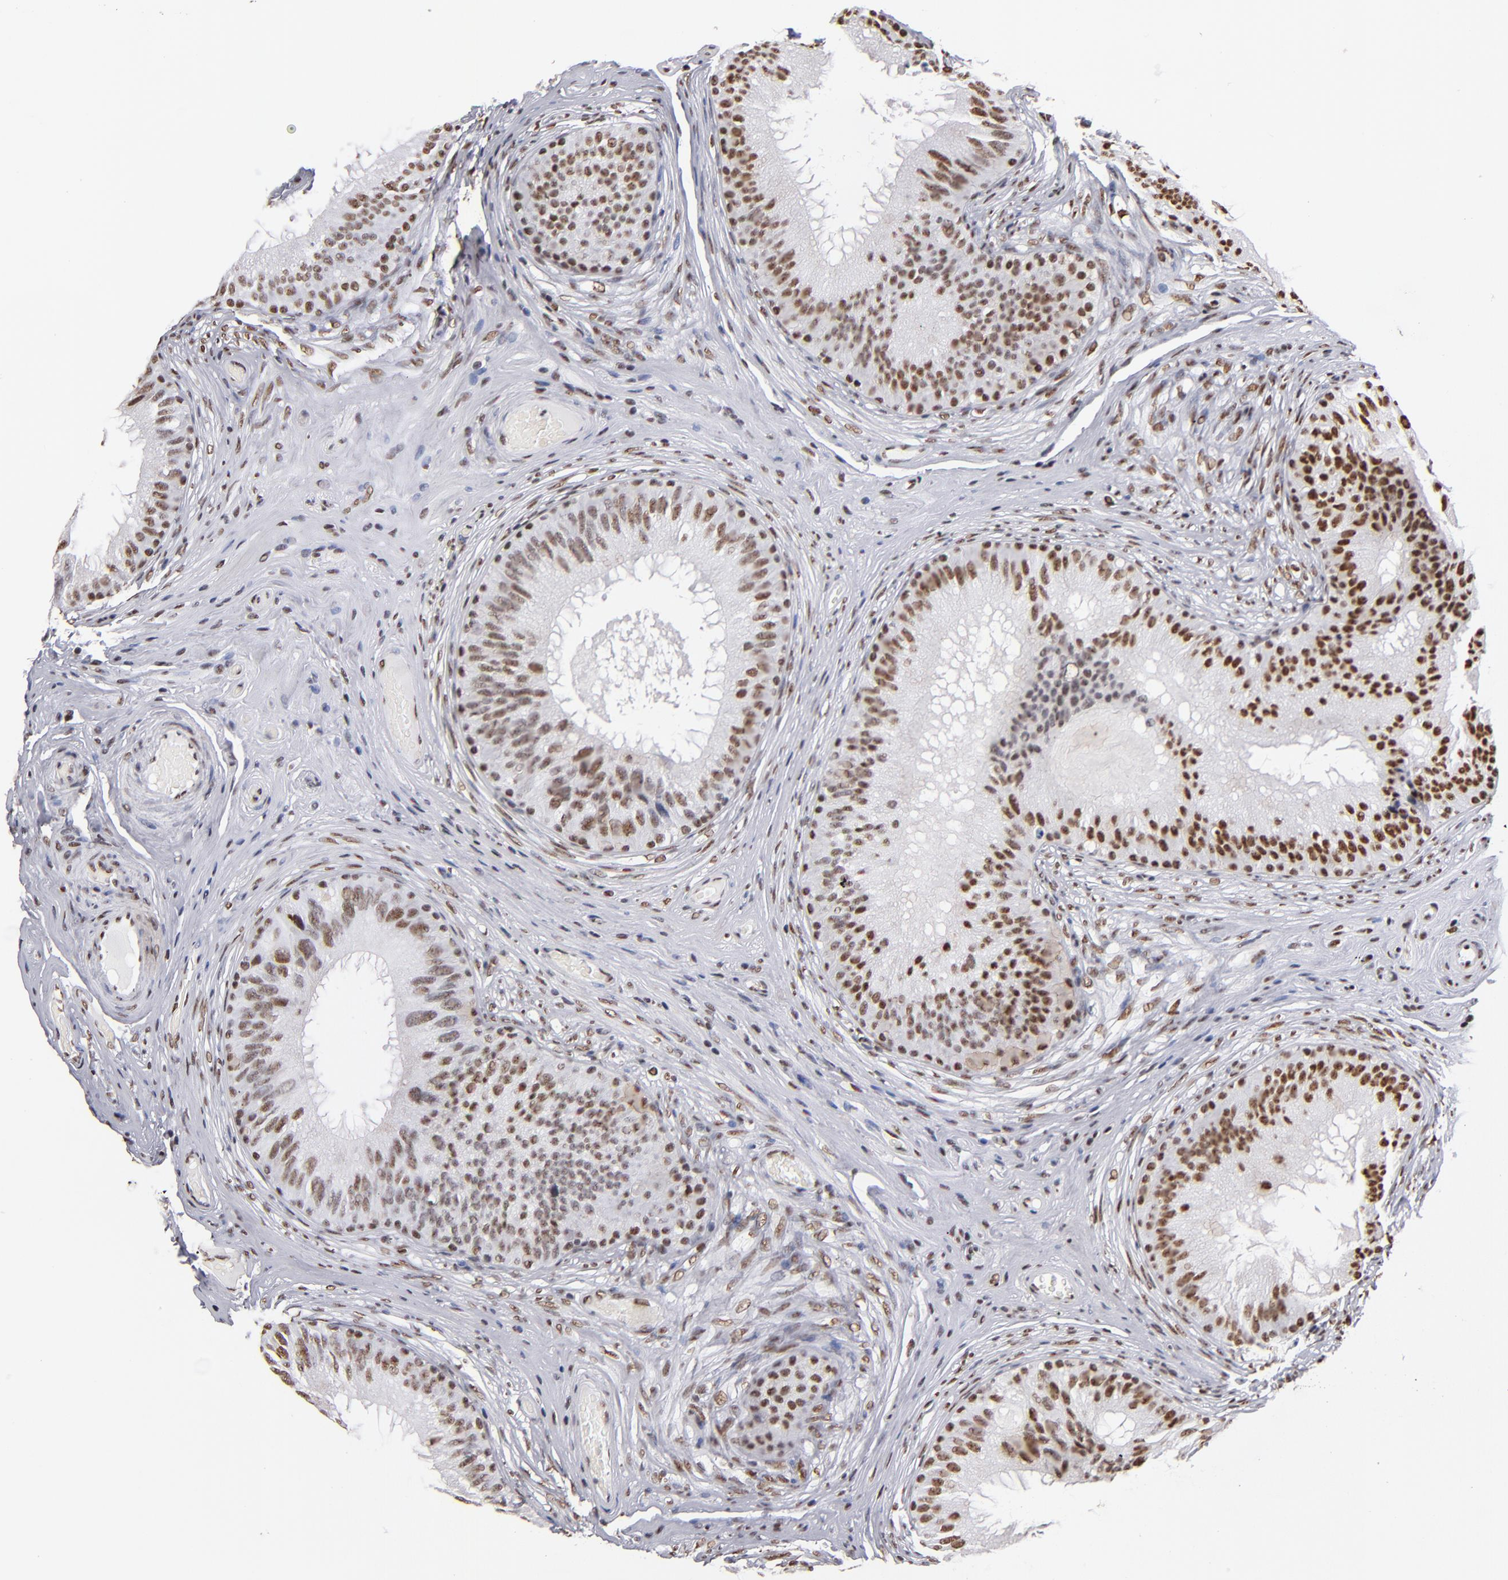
{"staining": {"intensity": "strong", "quantity": ">75%", "location": "nuclear"}, "tissue": "epididymis", "cell_type": "Glandular cells", "image_type": "normal", "snomed": [{"axis": "morphology", "description": "Normal tissue, NOS"}, {"axis": "topography", "description": "Epididymis"}], "caption": "The image displays a brown stain indicating the presence of a protein in the nuclear of glandular cells in epididymis. The protein is stained brown, and the nuclei are stained in blue (DAB (3,3'-diaminobenzidine) IHC with brightfield microscopy, high magnification).", "gene": "MN1", "patient": {"sex": "male", "age": 32}}